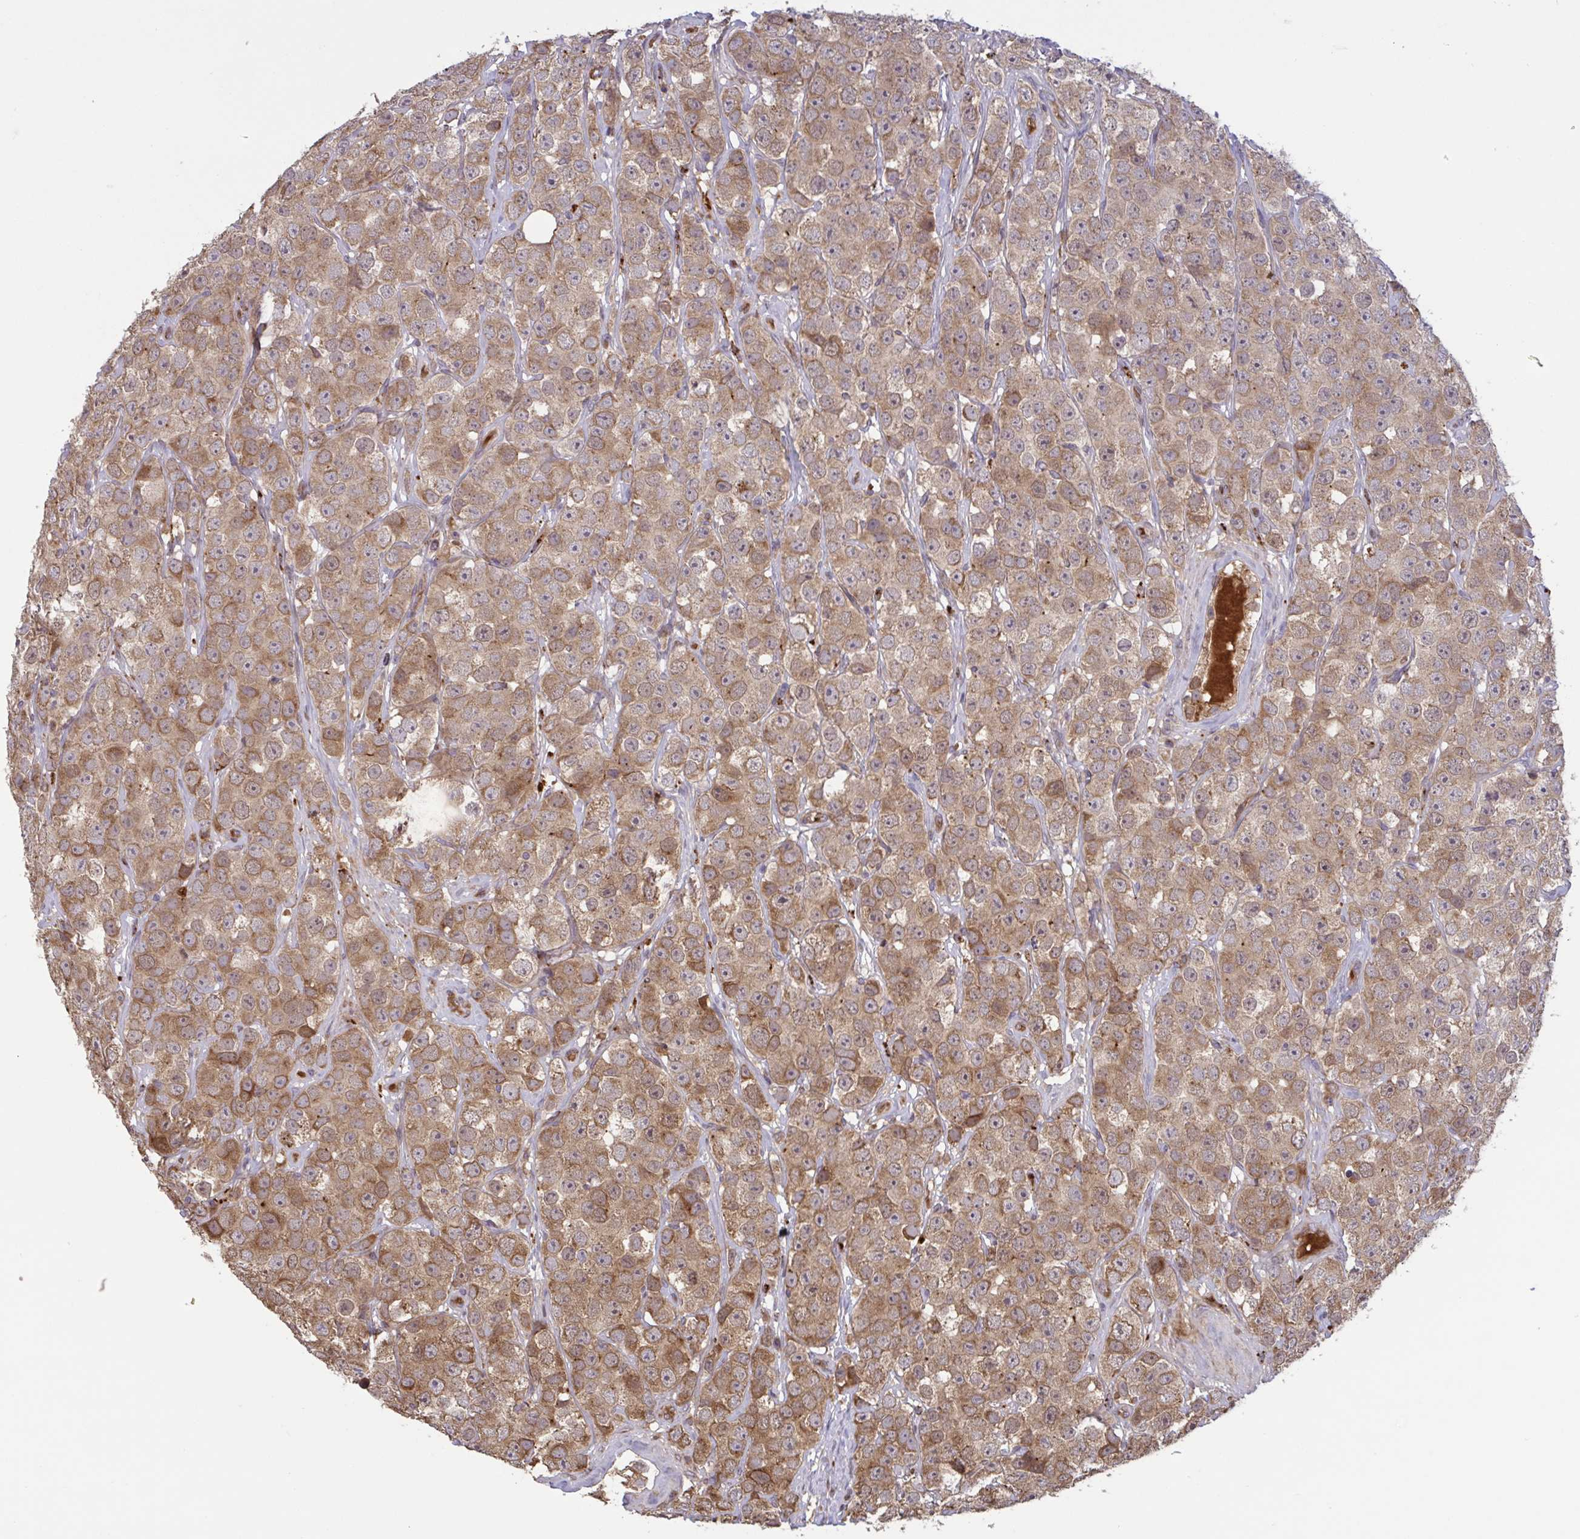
{"staining": {"intensity": "moderate", "quantity": ">75%", "location": "cytoplasmic/membranous"}, "tissue": "testis cancer", "cell_type": "Tumor cells", "image_type": "cancer", "snomed": [{"axis": "morphology", "description": "Seminoma, NOS"}, {"axis": "topography", "description": "Testis"}], "caption": "Immunohistochemistry (IHC) (DAB (3,3'-diaminobenzidine)) staining of human testis cancer (seminoma) displays moderate cytoplasmic/membranous protein staining in approximately >75% of tumor cells.", "gene": "IL1R1", "patient": {"sex": "male", "age": 28}}